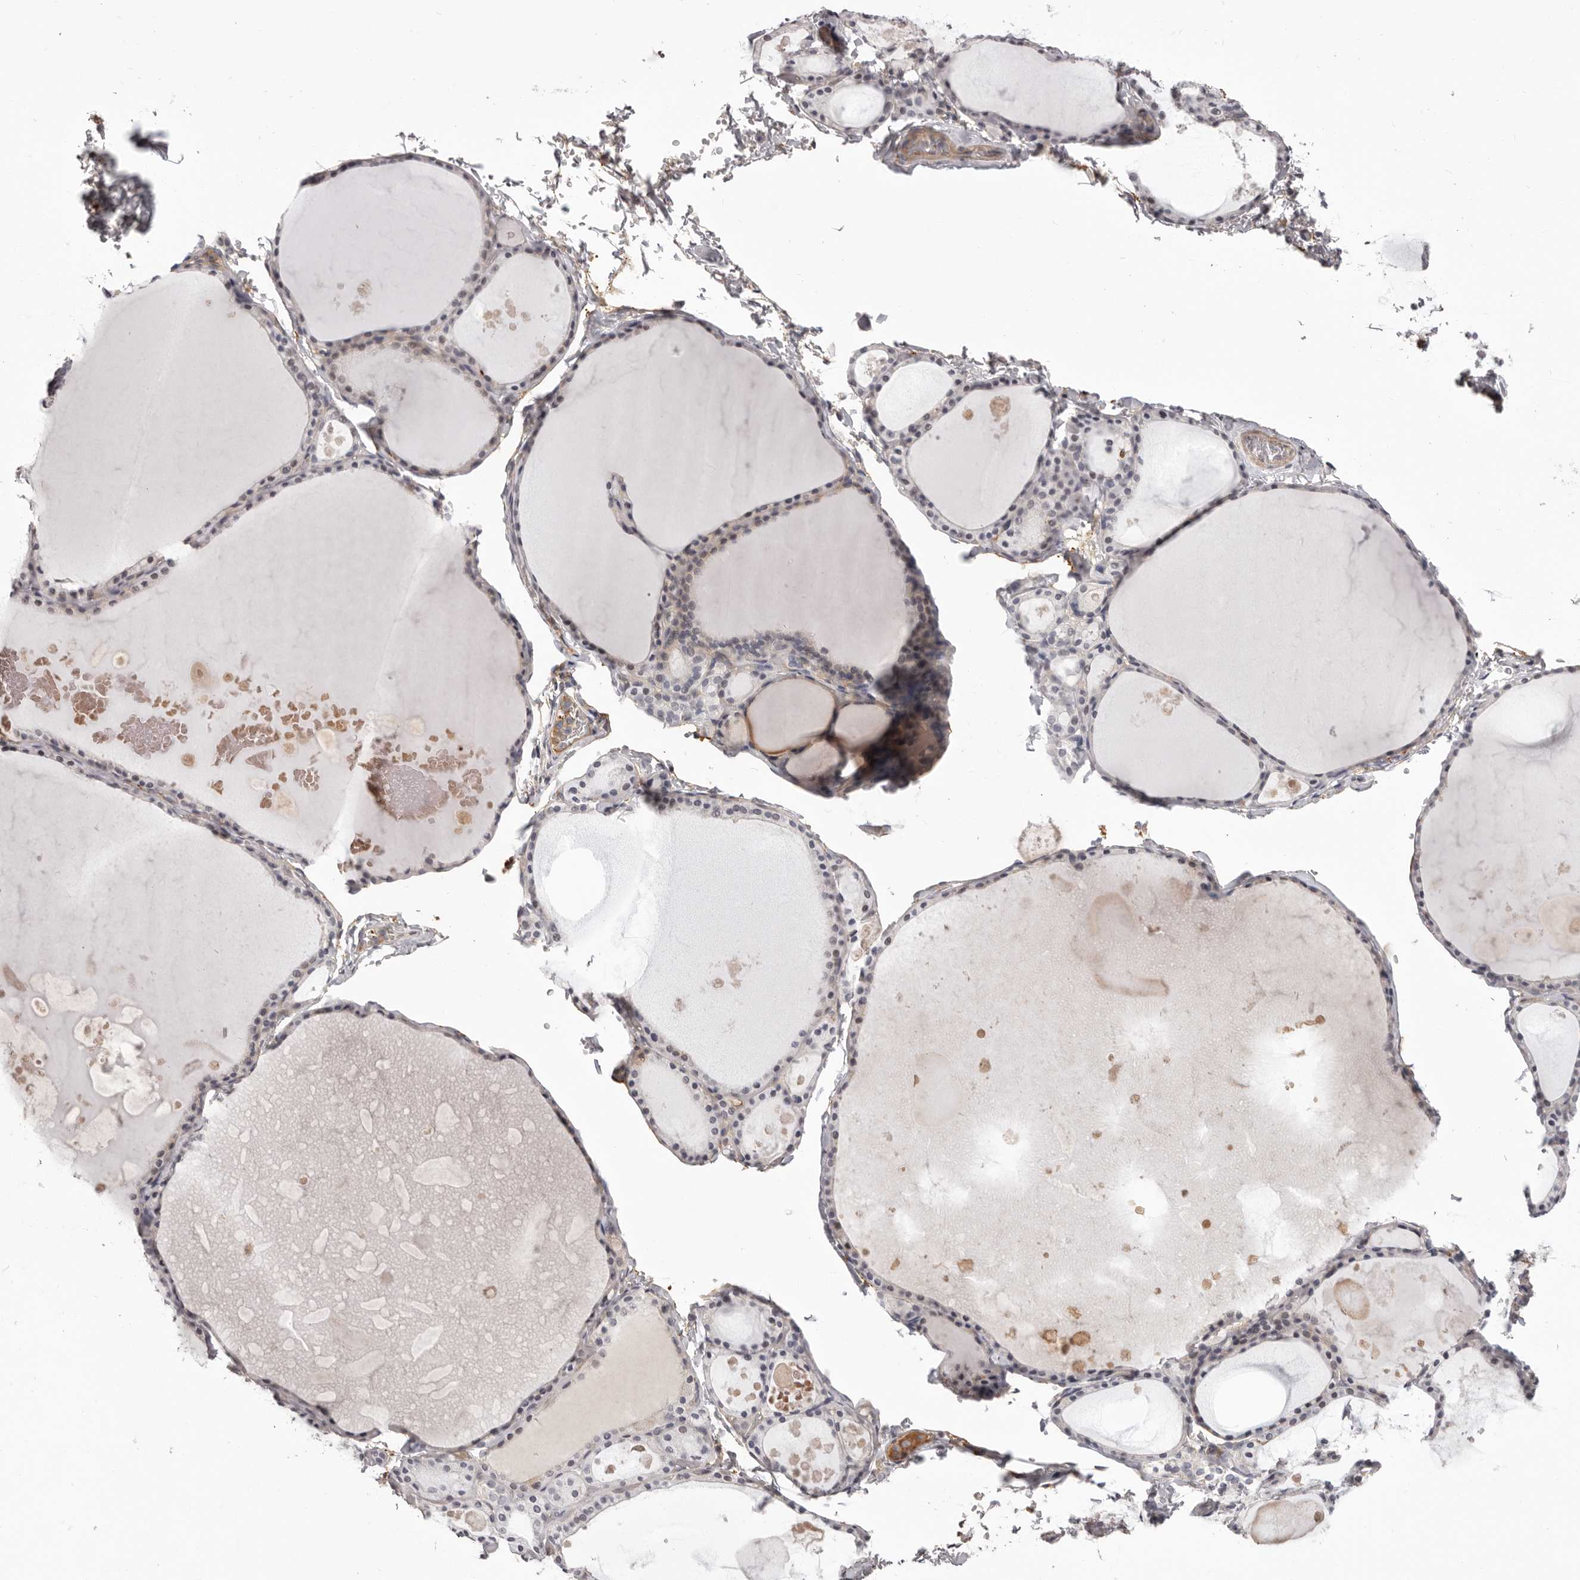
{"staining": {"intensity": "weak", "quantity": "<25%", "location": "nuclear"}, "tissue": "thyroid gland", "cell_type": "Glandular cells", "image_type": "normal", "snomed": [{"axis": "morphology", "description": "Normal tissue, NOS"}, {"axis": "topography", "description": "Thyroid gland"}], "caption": "Glandular cells show no significant staining in benign thyroid gland. (Immunohistochemistry (ihc), brightfield microscopy, high magnification).", "gene": "OTUD3", "patient": {"sex": "male", "age": 56}}